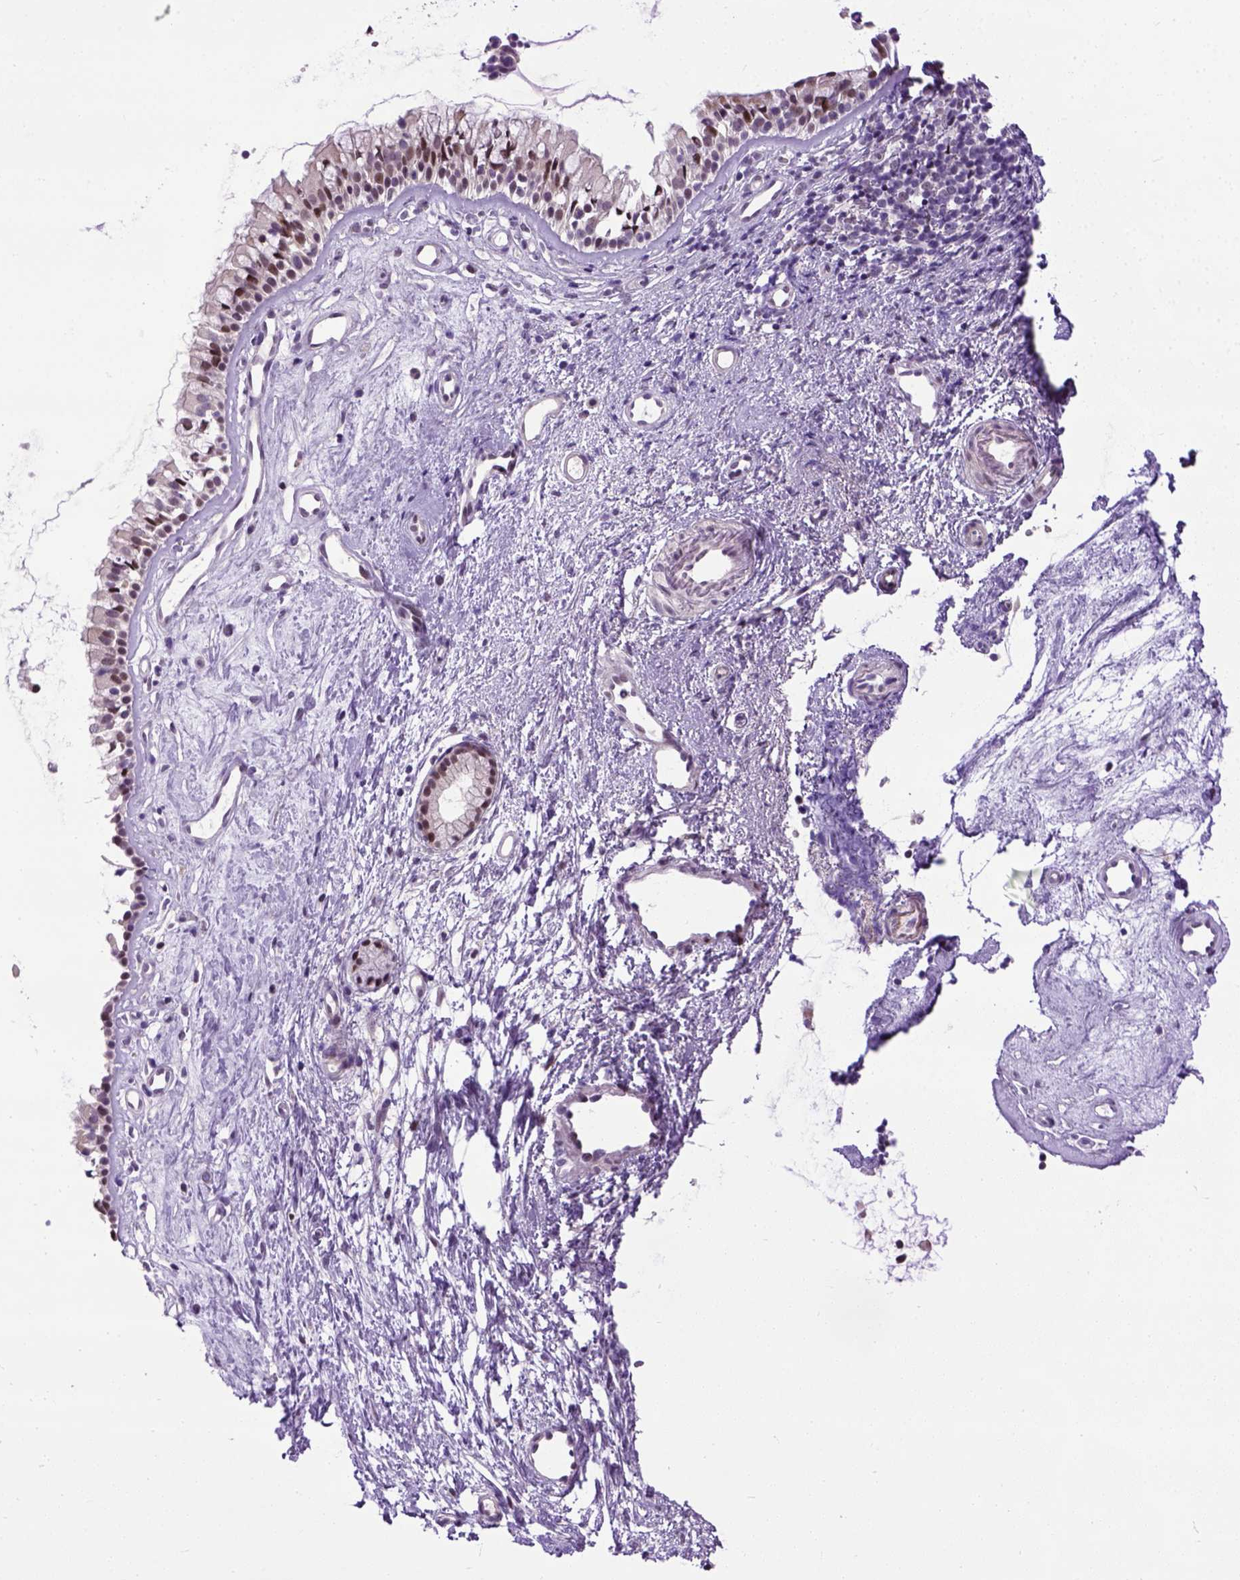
{"staining": {"intensity": "strong", "quantity": "25%-75%", "location": "nuclear"}, "tissue": "nasopharynx", "cell_type": "Respiratory epithelial cells", "image_type": "normal", "snomed": [{"axis": "morphology", "description": "Normal tissue, NOS"}, {"axis": "topography", "description": "Nasopharynx"}], "caption": "Respiratory epithelial cells display strong nuclear positivity in approximately 25%-75% of cells in normal nasopharynx.", "gene": "UBA3", "patient": {"sex": "female", "age": 52}}